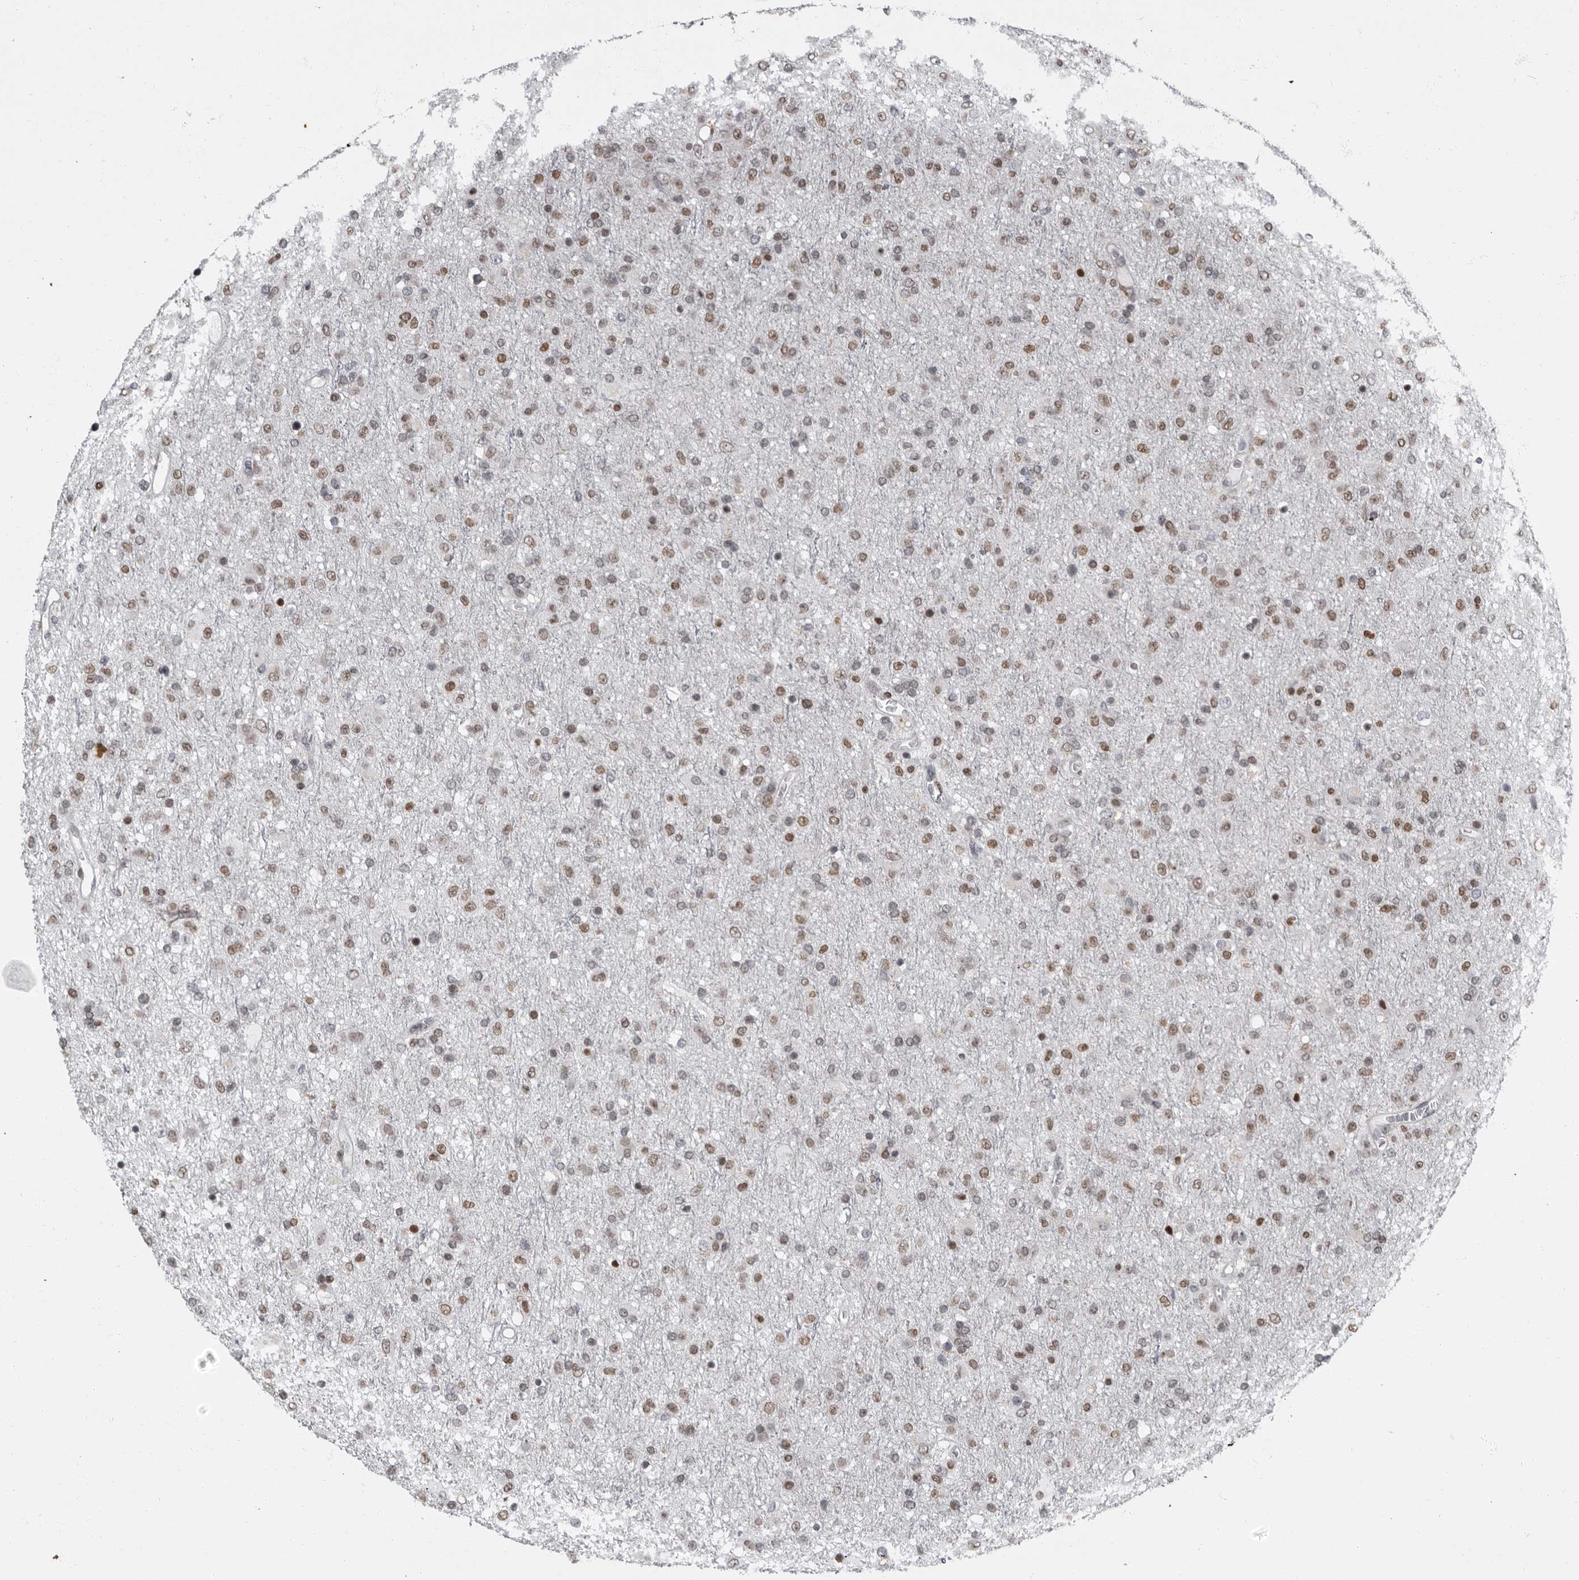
{"staining": {"intensity": "moderate", "quantity": "25%-75%", "location": "nuclear"}, "tissue": "glioma", "cell_type": "Tumor cells", "image_type": "cancer", "snomed": [{"axis": "morphology", "description": "Glioma, malignant, Low grade"}, {"axis": "topography", "description": "Brain"}], "caption": "Approximately 25%-75% of tumor cells in human malignant glioma (low-grade) show moderate nuclear protein staining as visualized by brown immunohistochemical staining.", "gene": "EVI5", "patient": {"sex": "male", "age": 65}}